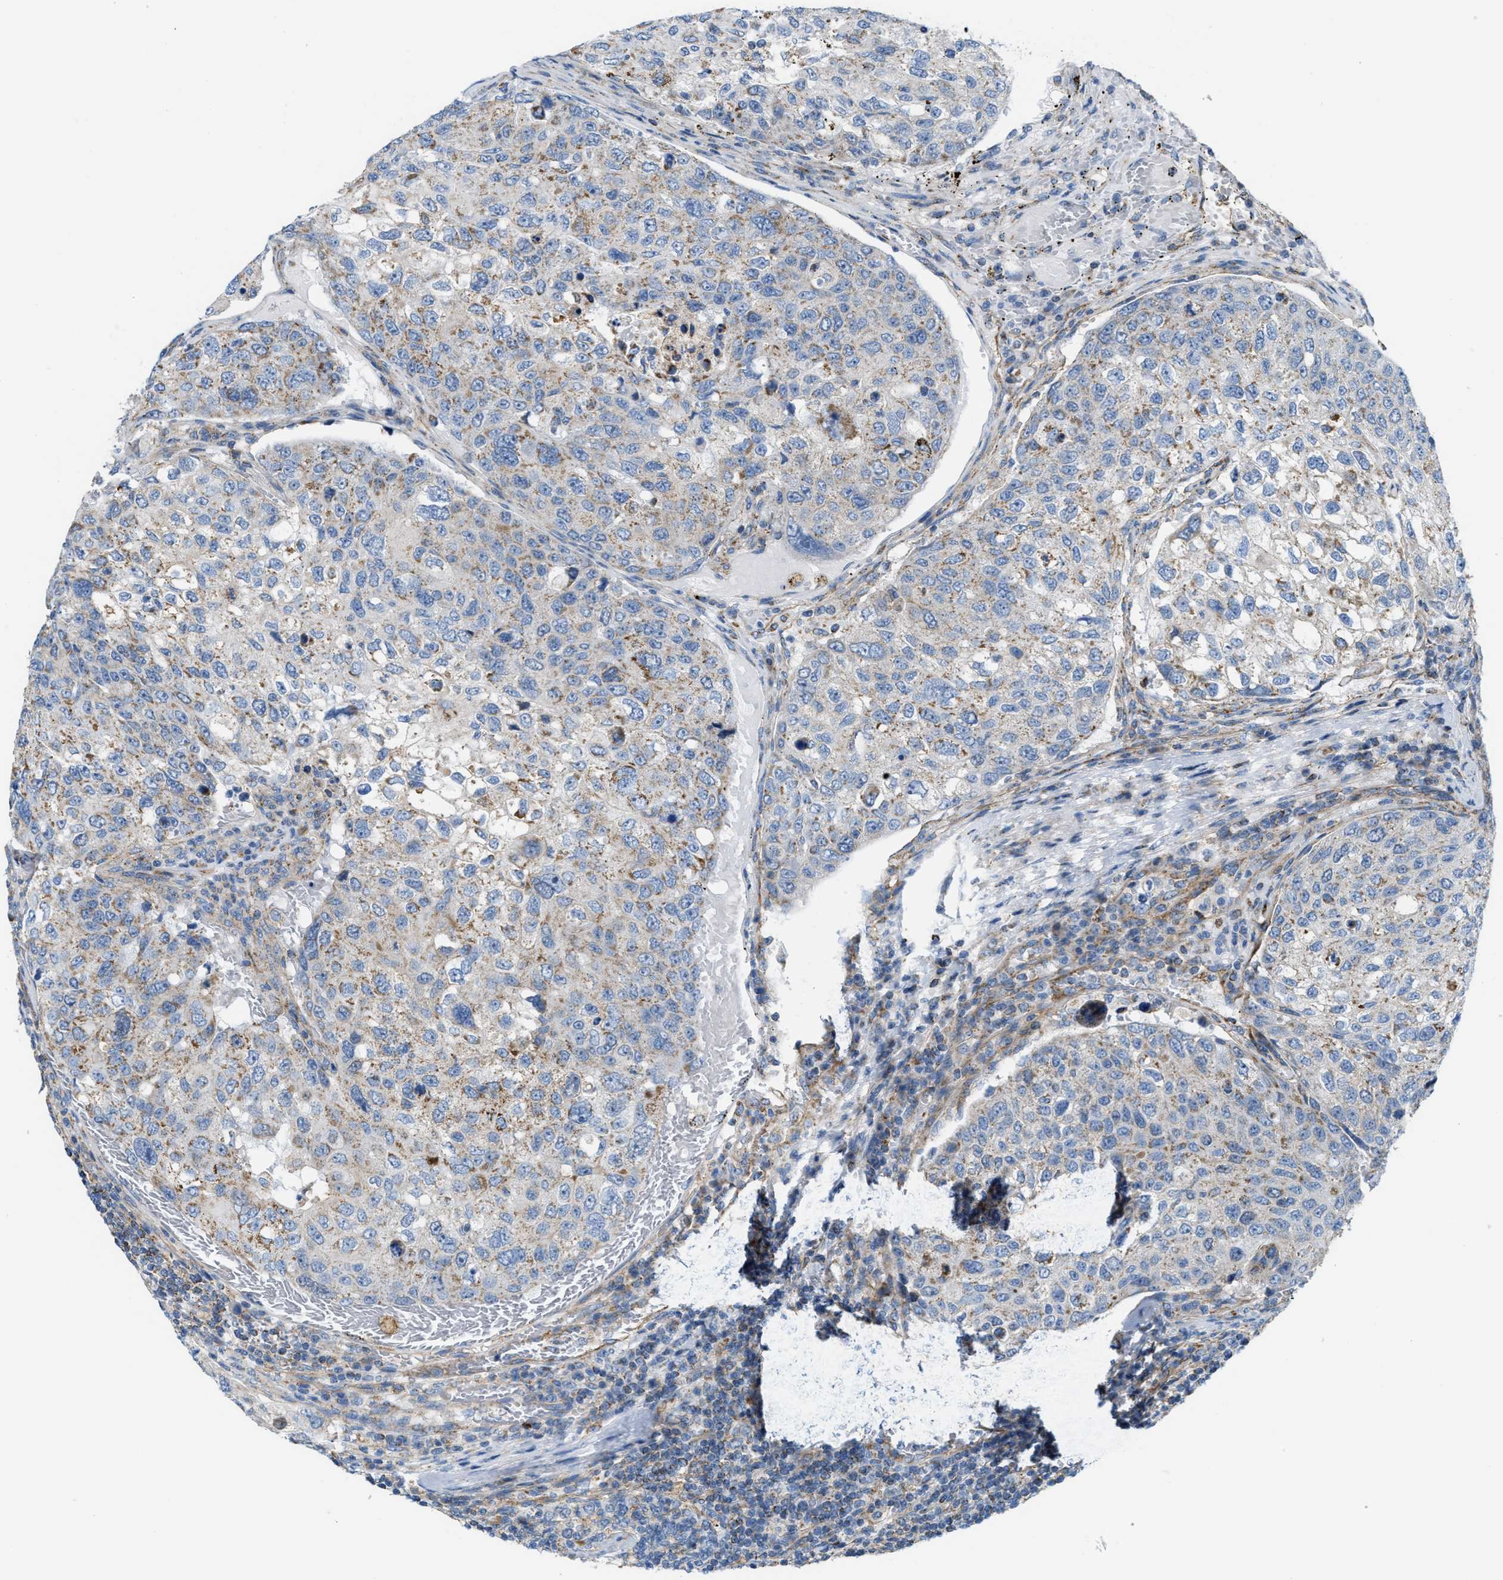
{"staining": {"intensity": "weak", "quantity": "25%-75%", "location": "cytoplasmic/membranous"}, "tissue": "urothelial cancer", "cell_type": "Tumor cells", "image_type": "cancer", "snomed": [{"axis": "morphology", "description": "Urothelial carcinoma, High grade"}, {"axis": "topography", "description": "Lymph node"}, {"axis": "topography", "description": "Urinary bladder"}], "caption": "Protein staining of urothelial carcinoma (high-grade) tissue demonstrates weak cytoplasmic/membranous positivity in approximately 25%-75% of tumor cells. The staining was performed using DAB (3,3'-diaminobenzidine), with brown indicating positive protein expression. Nuclei are stained blue with hematoxylin.", "gene": "JADE1", "patient": {"sex": "male", "age": 51}}